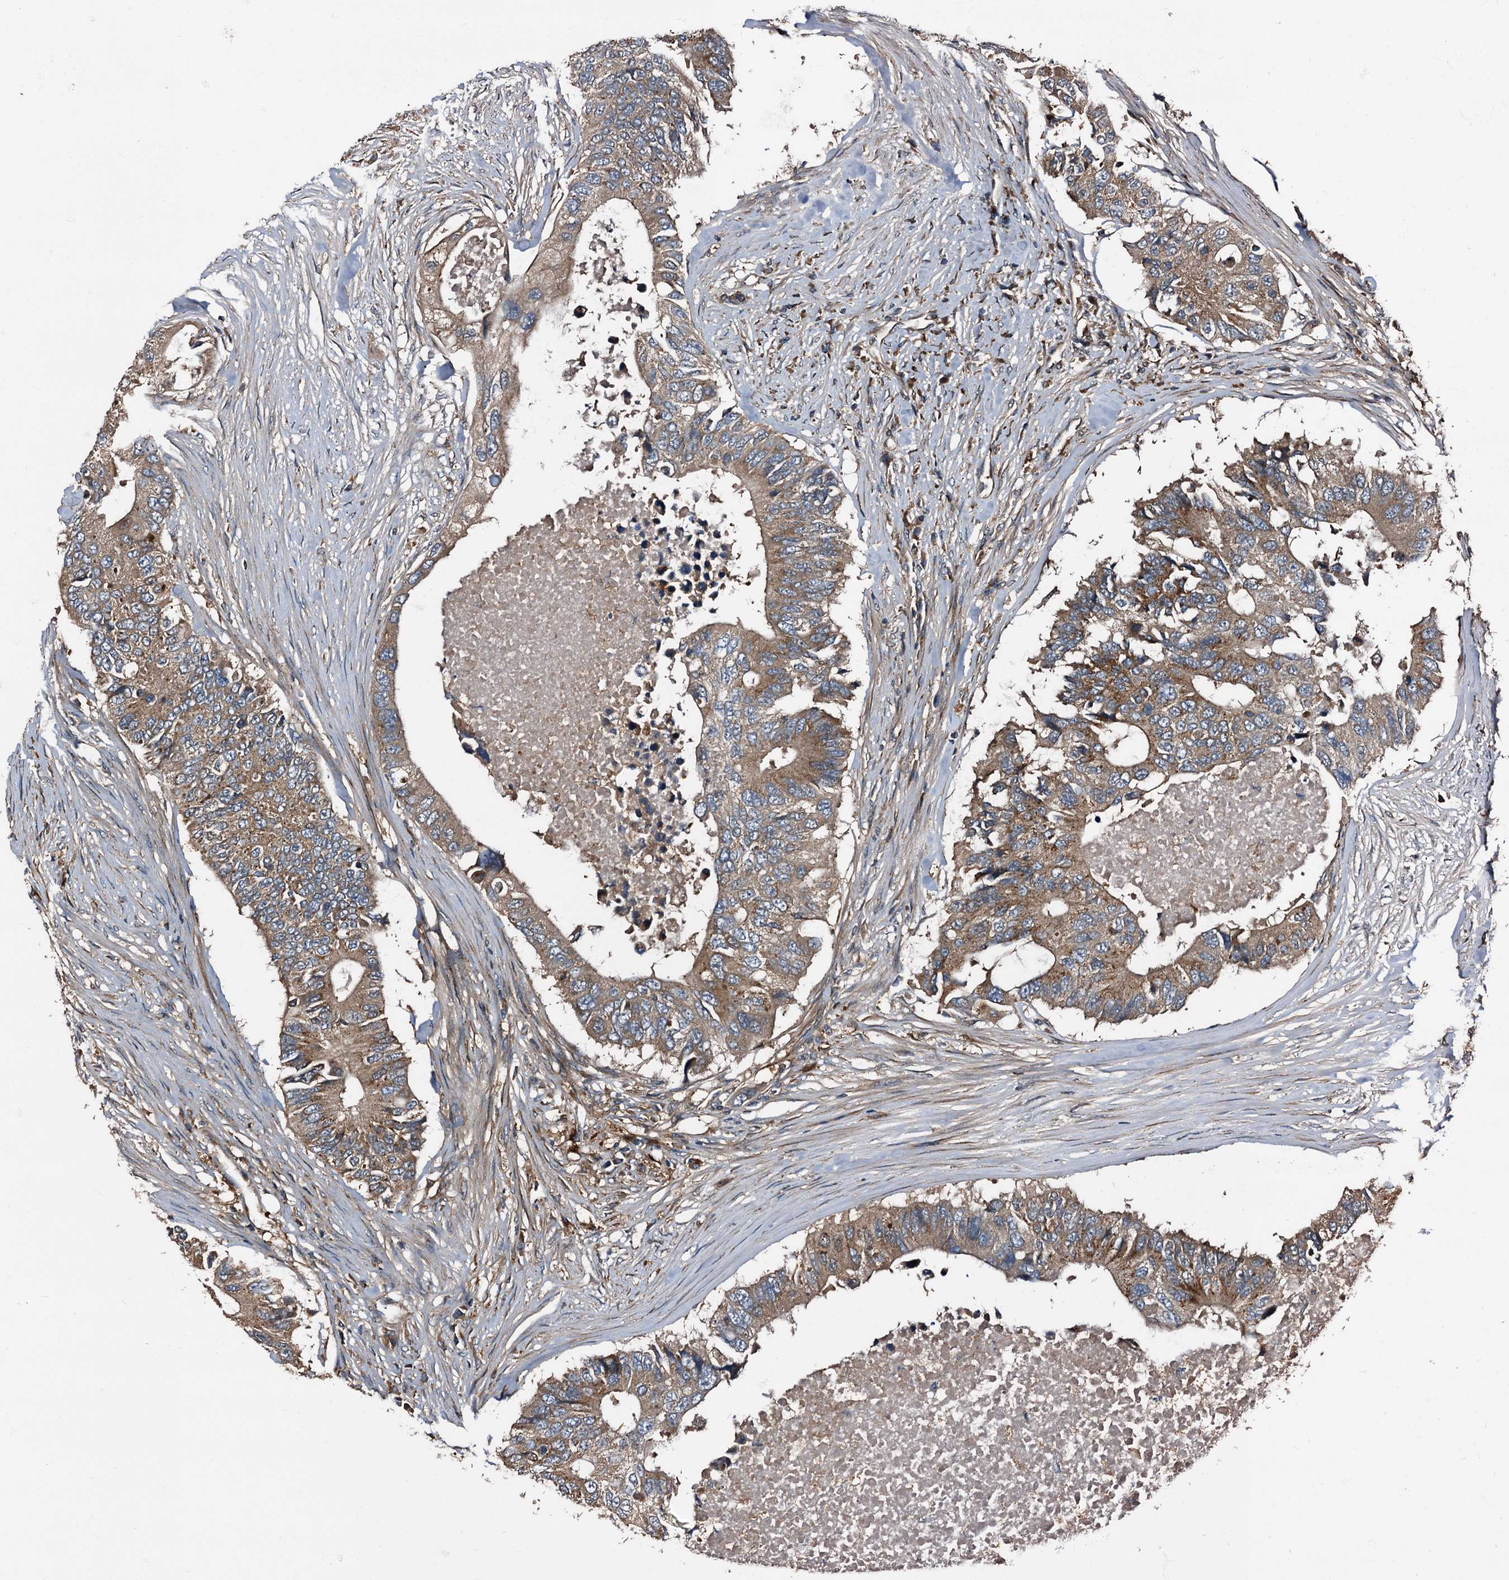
{"staining": {"intensity": "moderate", "quantity": ">75%", "location": "cytoplasmic/membranous"}, "tissue": "colorectal cancer", "cell_type": "Tumor cells", "image_type": "cancer", "snomed": [{"axis": "morphology", "description": "Adenocarcinoma, NOS"}, {"axis": "topography", "description": "Colon"}], "caption": "This photomicrograph exhibits immunohistochemistry staining of colorectal cancer (adenocarcinoma), with medium moderate cytoplasmic/membranous expression in approximately >75% of tumor cells.", "gene": "PEX5", "patient": {"sex": "male", "age": 71}}